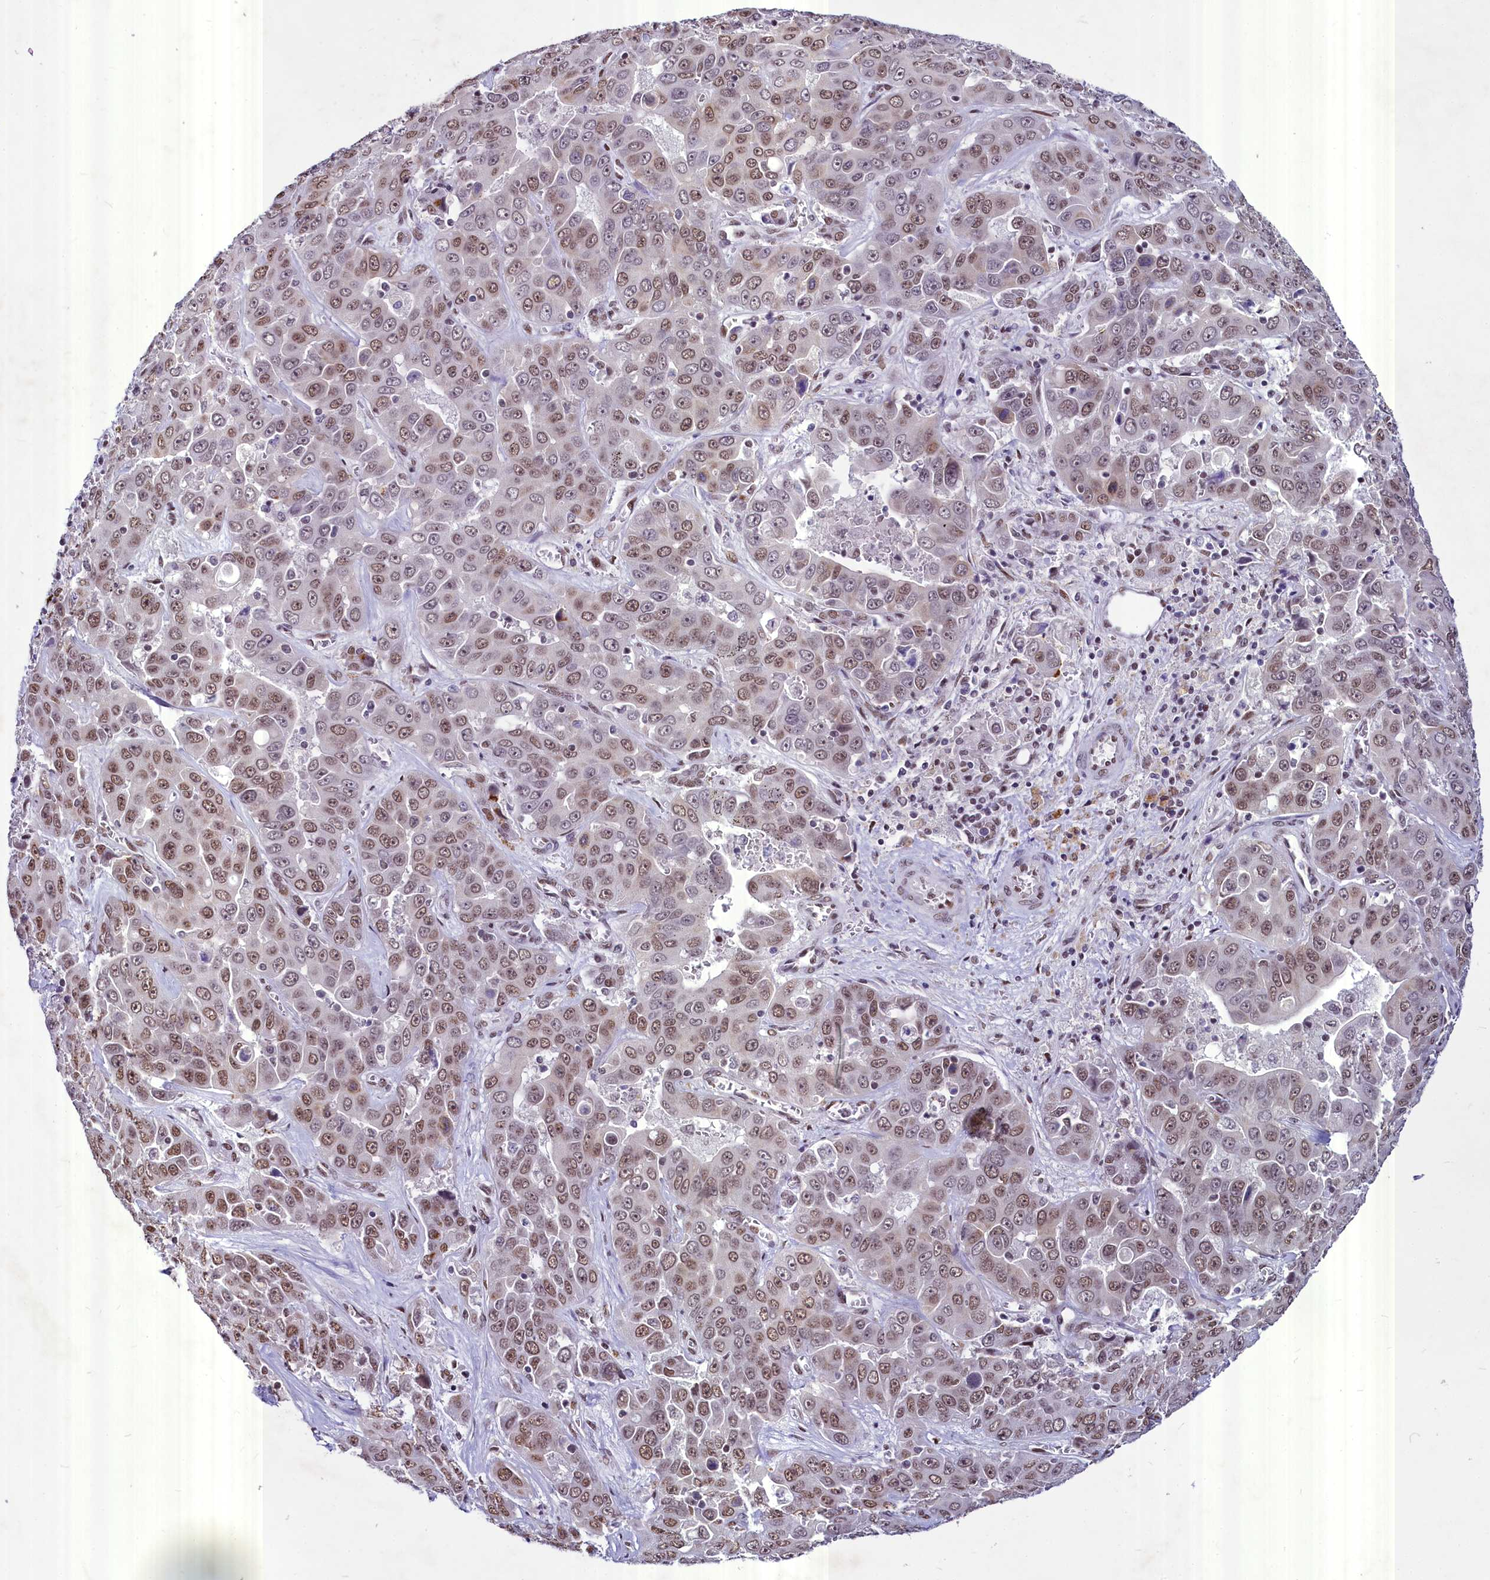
{"staining": {"intensity": "moderate", "quantity": ">75%", "location": "nuclear"}, "tissue": "liver cancer", "cell_type": "Tumor cells", "image_type": "cancer", "snomed": [{"axis": "morphology", "description": "Cholangiocarcinoma"}, {"axis": "topography", "description": "Liver"}], "caption": "The immunohistochemical stain highlights moderate nuclear positivity in tumor cells of liver cancer tissue. The protein is stained brown, and the nuclei are stained in blue (DAB (3,3'-diaminobenzidine) IHC with brightfield microscopy, high magnification).", "gene": "PARPBP", "patient": {"sex": "female", "age": 52}}